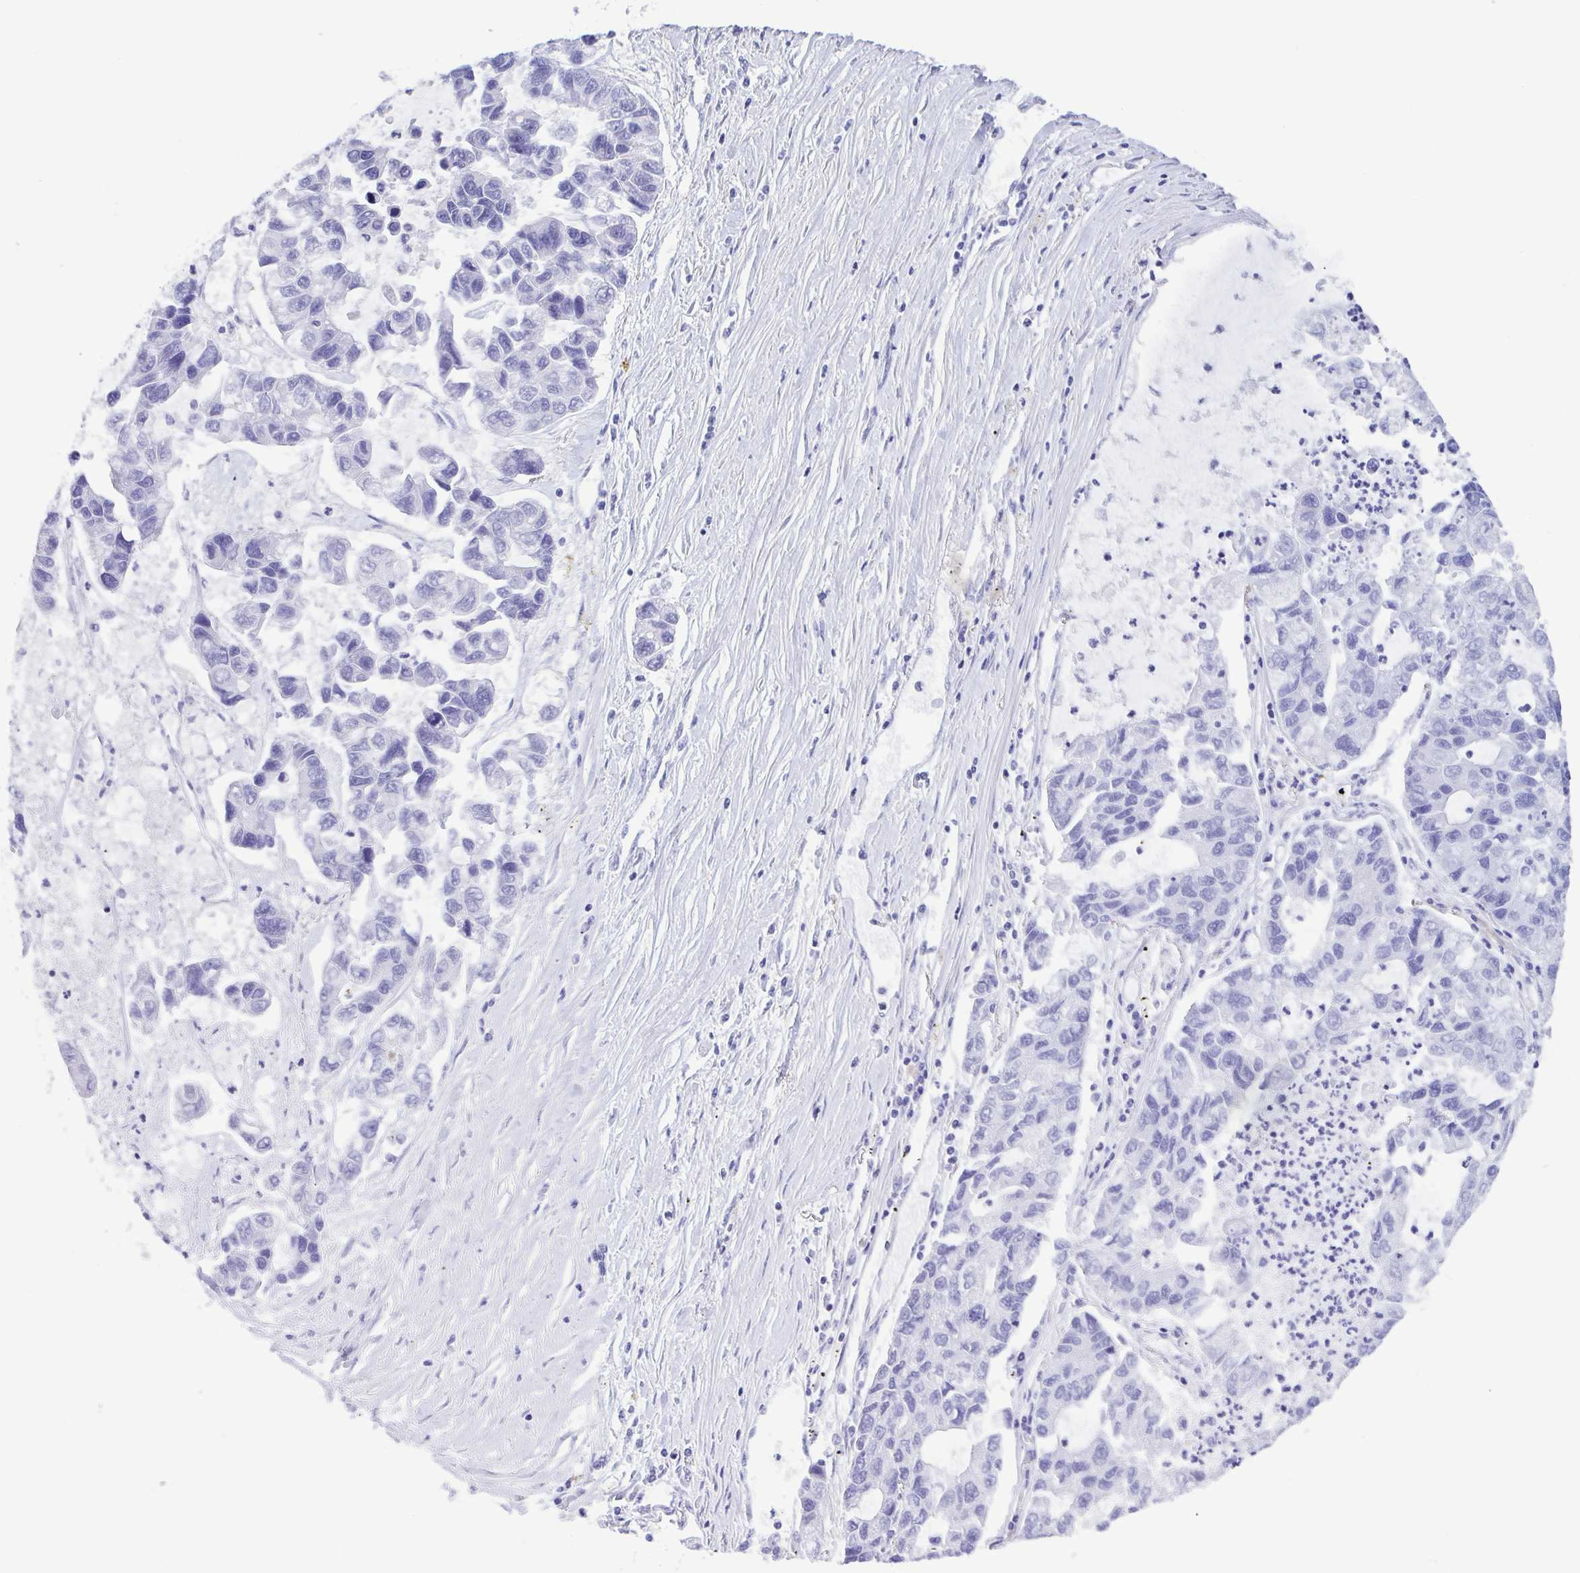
{"staining": {"intensity": "negative", "quantity": "none", "location": "none"}, "tissue": "lung cancer", "cell_type": "Tumor cells", "image_type": "cancer", "snomed": [{"axis": "morphology", "description": "Adenocarcinoma, NOS"}, {"axis": "topography", "description": "Bronchus"}, {"axis": "topography", "description": "Lung"}], "caption": "IHC of adenocarcinoma (lung) exhibits no positivity in tumor cells. The staining was performed using DAB to visualize the protein expression in brown, while the nuclei were stained in blue with hematoxylin (Magnification: 20x).", "gene": "TSPY2", "patient": {"sex": "female", "age": 51}}